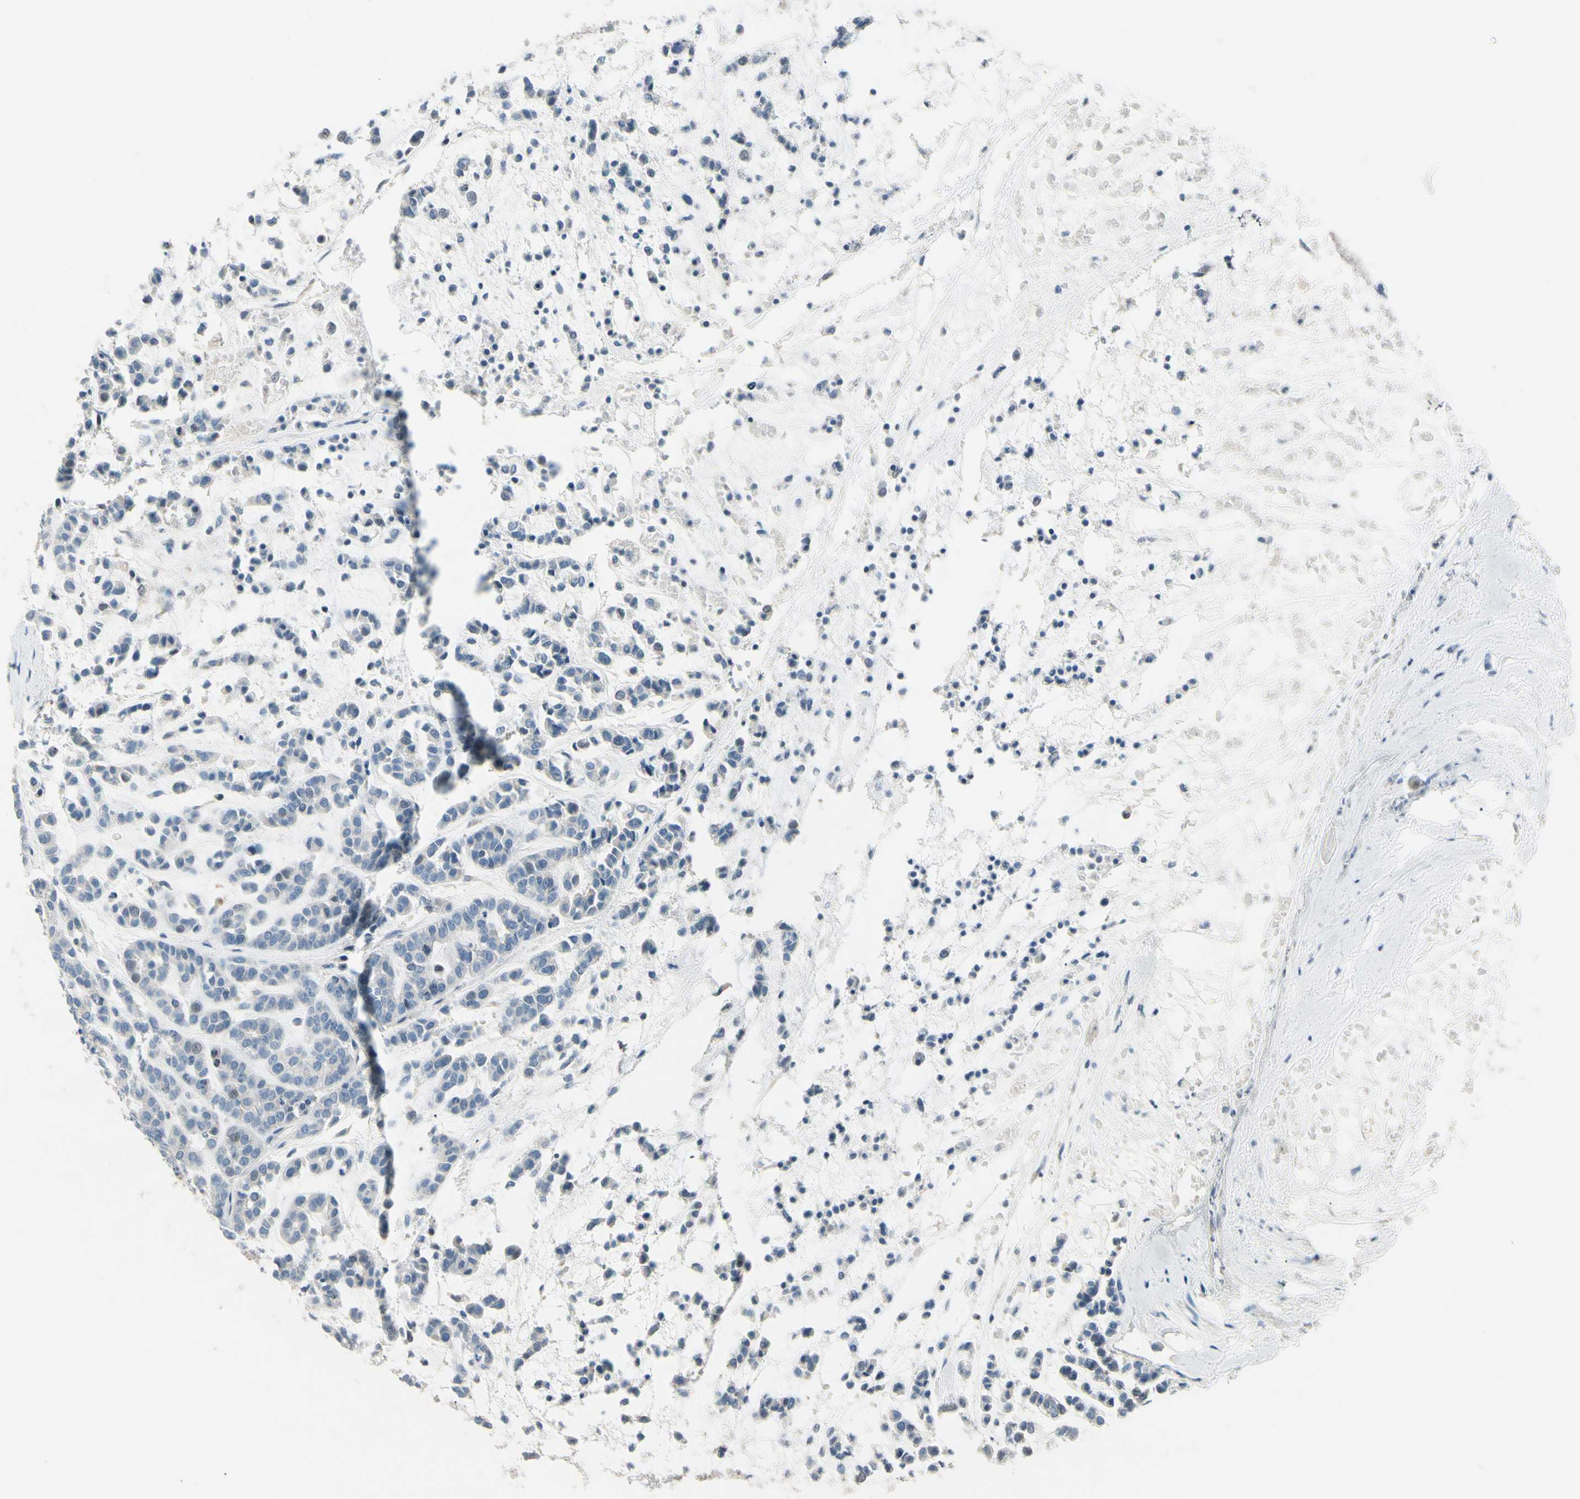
{"staining": {"intensity": "negative", "quantity": "none", "location": "none"}, "tissue": "head and neck cancer", "cell_type": "Tumor cells", "image_type": "cancer", "snomed": [{"axis": "morphology", "description": "Adenocarcinoma, NOS"}, {"axis": "morphology", "description": "Adenoma, NOS"}, {"axis": "topography", "description": "Head-Neck"}], "caption": "This is an immunohistochemistry photomicrograph of human head and neck adenoma. There is no expression in tumor cells.", "gene": "CYP2E1", "patient": {"sex": "female", "age": 55}}